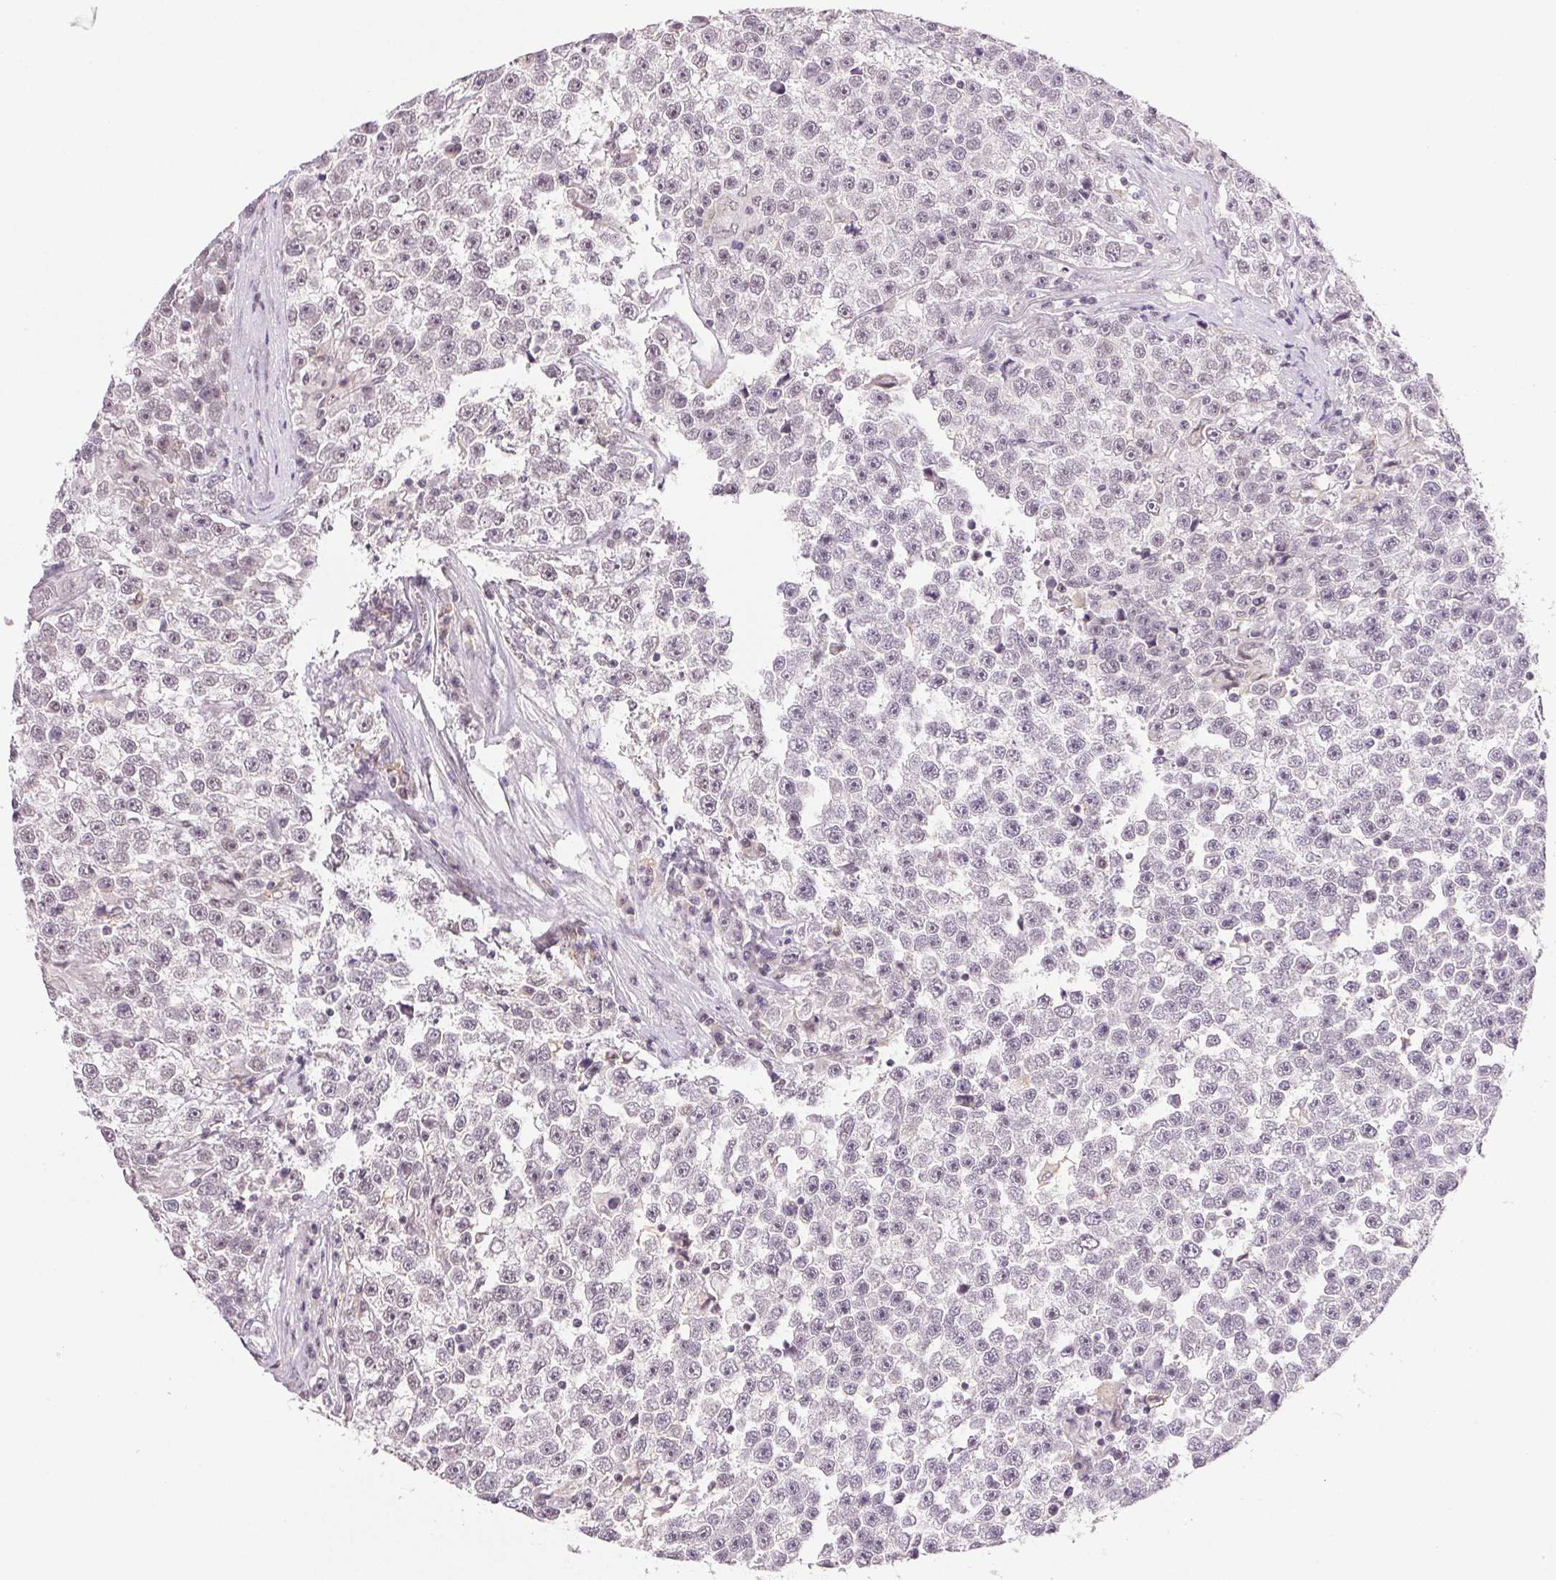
{"staining": {"intensity": "moderate", "quantity": "<25%", "location": "nuclear"}, "tissue": "testis cancer", "cell_type": "Tumor cells", "image_type": "cancer", "snomed": [{"axis": "morphology", "description": "Seminoma, NOS"}, {"axis": "topography", "description": "Testis"}], "caption": "A micrograph of testis seminoma stained for a protein shows moderate nuclear brown staining in tumor cells.", "gene": "PRPF18", "patient": {"sex": "male", "age": 31}}